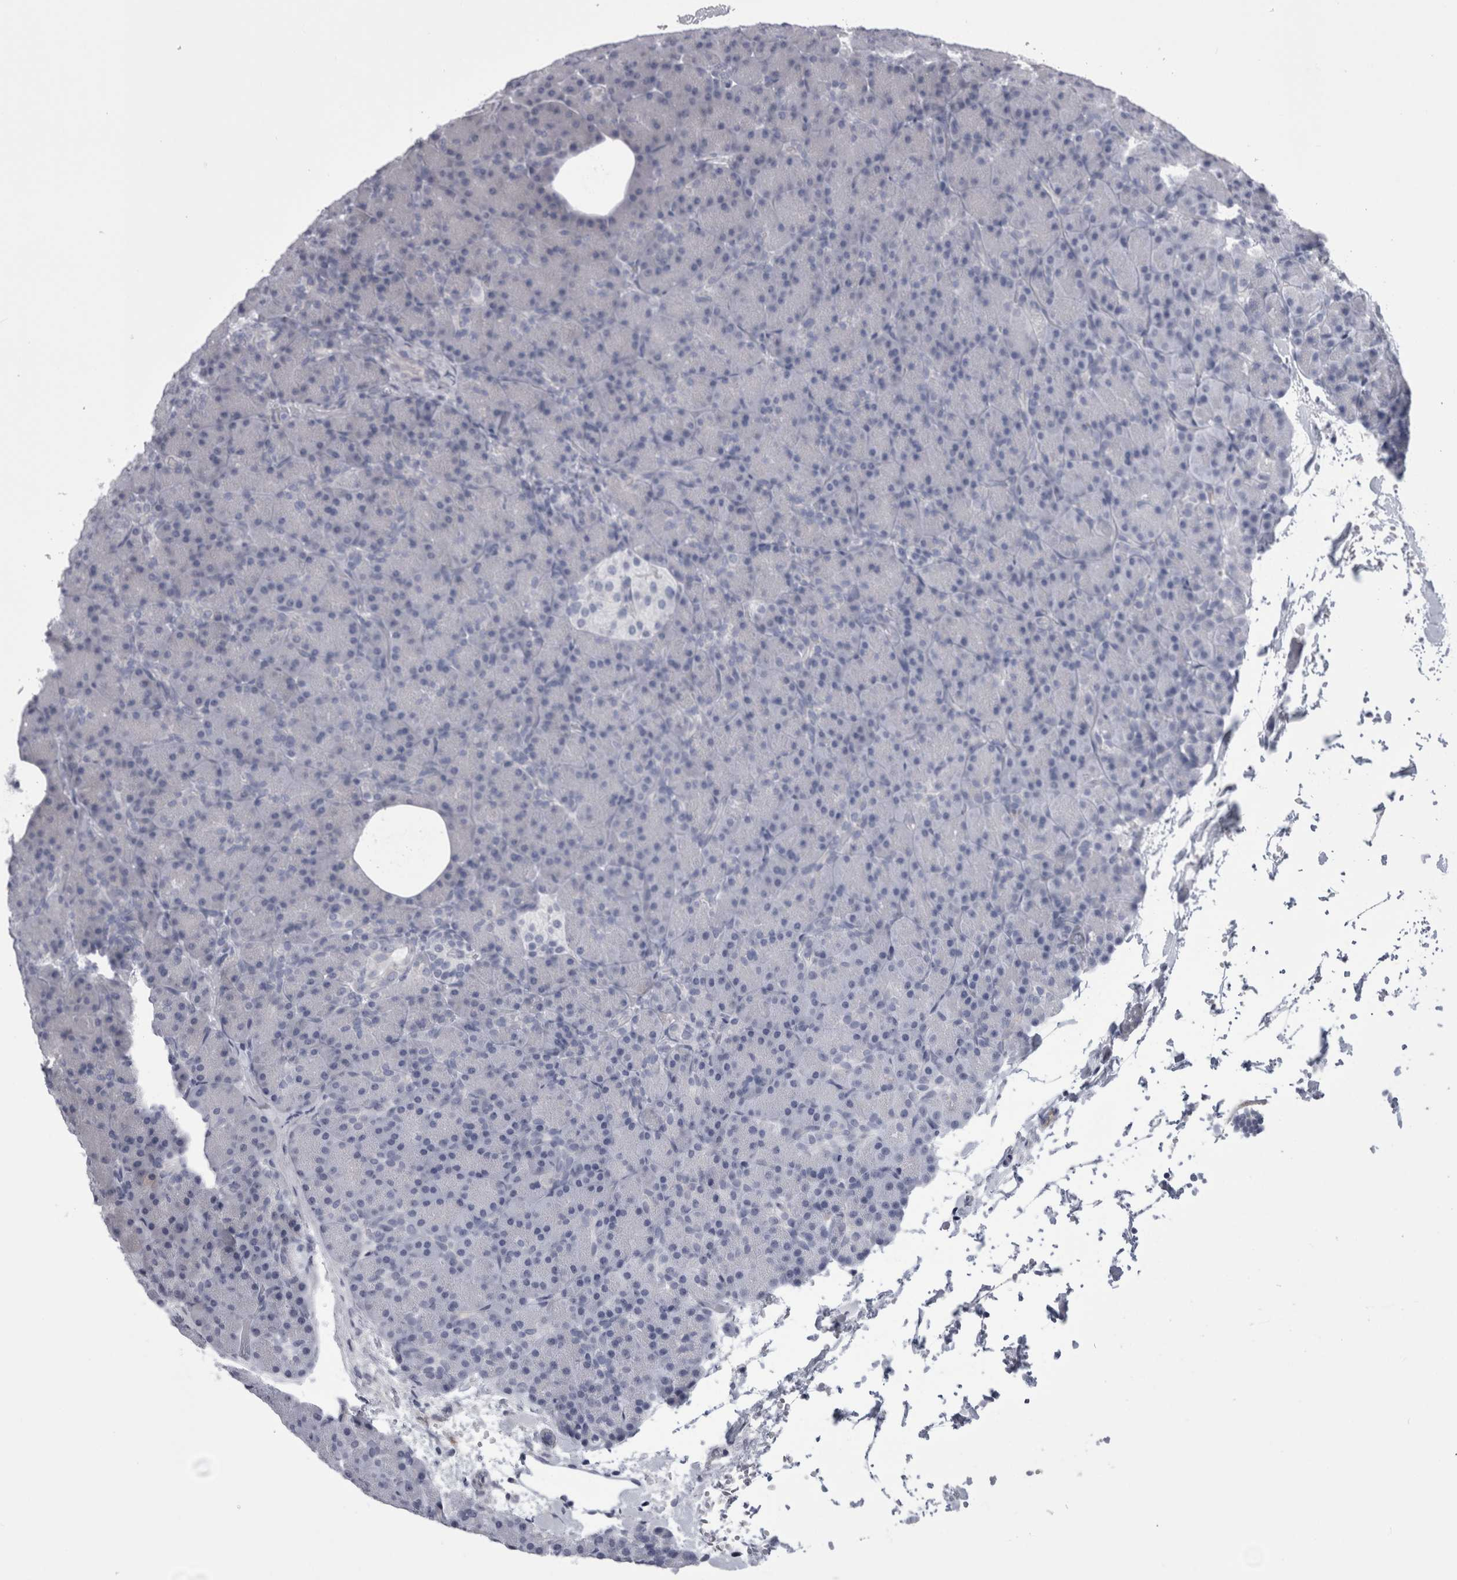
{"staining": {"intensity": "negative", "quantity": "none", "location": "none"}, "tissue": "pancreas", "cell_type": "Exocrine glandular cells", "image_type": "normal", "snomed": [{"axis": "morphology", "description": "Normal tissue, NOS"}, {"axis": "topography", "description": "Pancreas"}], "caption": "Immunohistochemistry (IHC) photomicrograph of normal pancreas: pancreas stained with DAB (3,3'-diaminobenzidine) reveals no significant protein expression in exocrine glandular cells.", "gene": "ALDH8A1", "patient": {"sex": "female", "age": 43}}